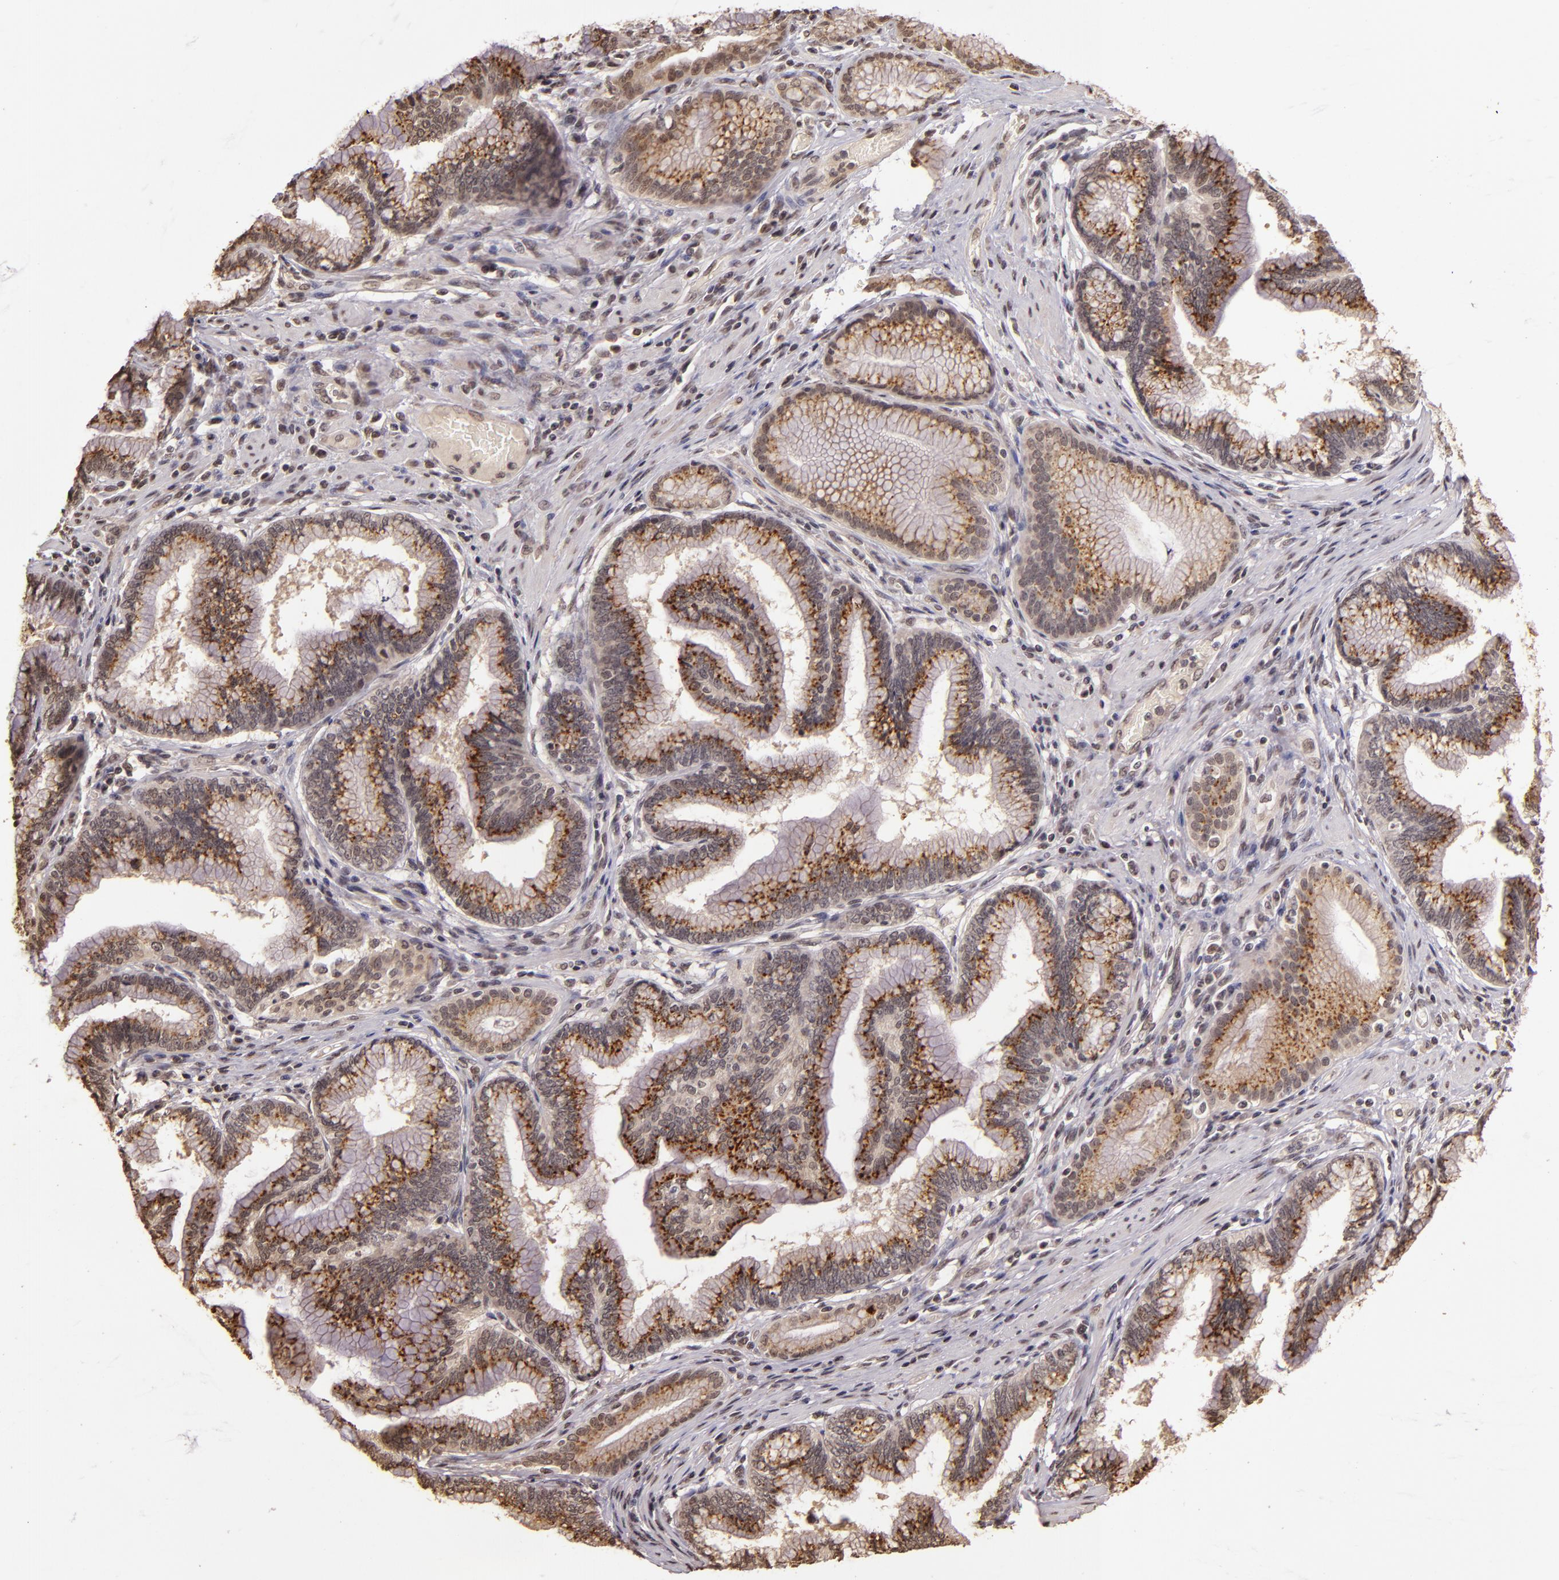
{"staining": {"intensity": "moderate", "quantity": ">75%", "location": "cytoplasmic/membranous,nuclear"}, "tissue": "pancreatic cancer", "cell_type": "Tumor cells", "image_type": "cancer", "snomed": [{"axis": "morphology", "description": "Adenocarcinoma, NOS"}, {"axis": "topography", "description": "Pancreas"}], "caption": "A histopathology image showing moderate cytoplasmic/membranous and nuclear positivity in approximately >75% of tumor cells in pancreatic cancer (adenocarcinoma), as visualized by brown immunohistochemical staining.", "gene": "CUL1", "patient": {"sex": "female", "age": 64}}